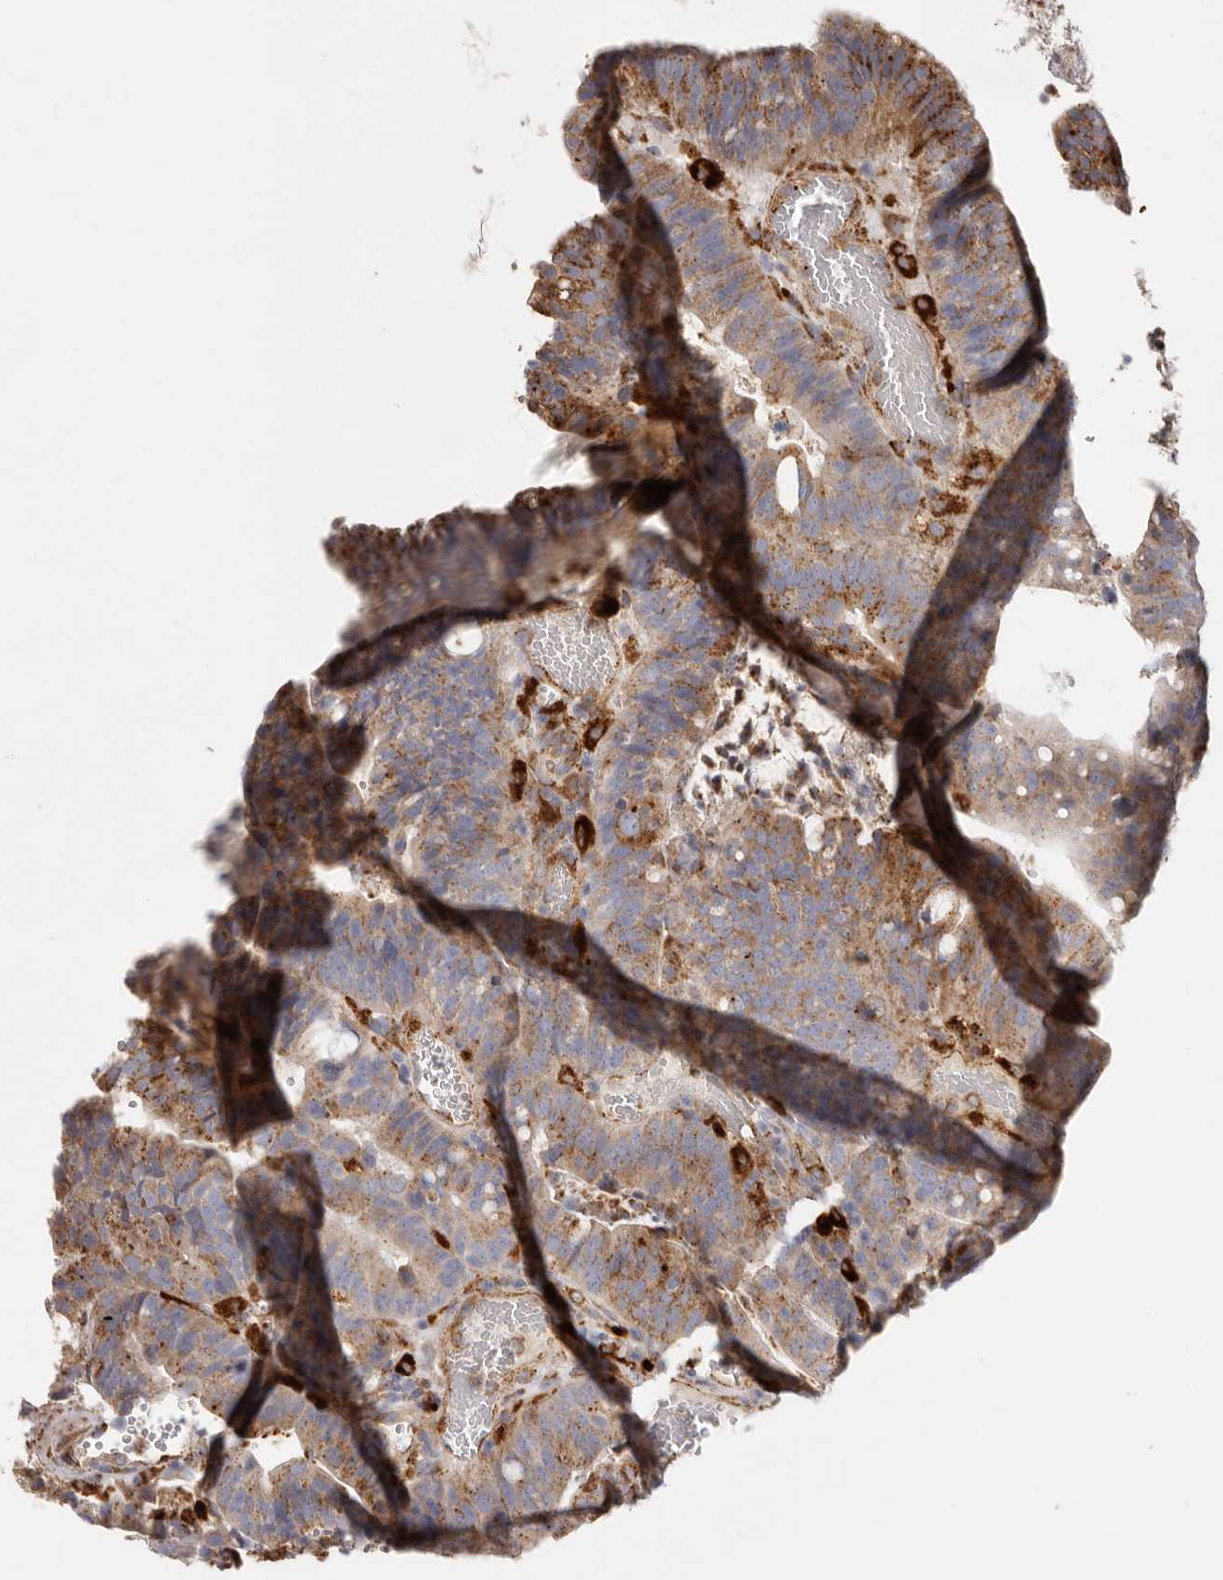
{"staining": {"intensity": "moderate", "quantity": ">75%", "location": "cytoplasmic/membranous"}, "tissue": "colorectal cancer", "cell_type": "Tumor cells", "image_type": "cancer", "snomed": [{"axis": "morphology", "description": "Adenocarcinoma, NOS"}, {"axis": "topography", "description": "Colon"}], "caption": "Protein expression analysis of adenocarcinoma (colorectal) shows moderate cytoplasmic/membranous positivity in about >75% of tumor cells.", "gene": "GRN", "patient": {"sex": "female", "age": 66}}